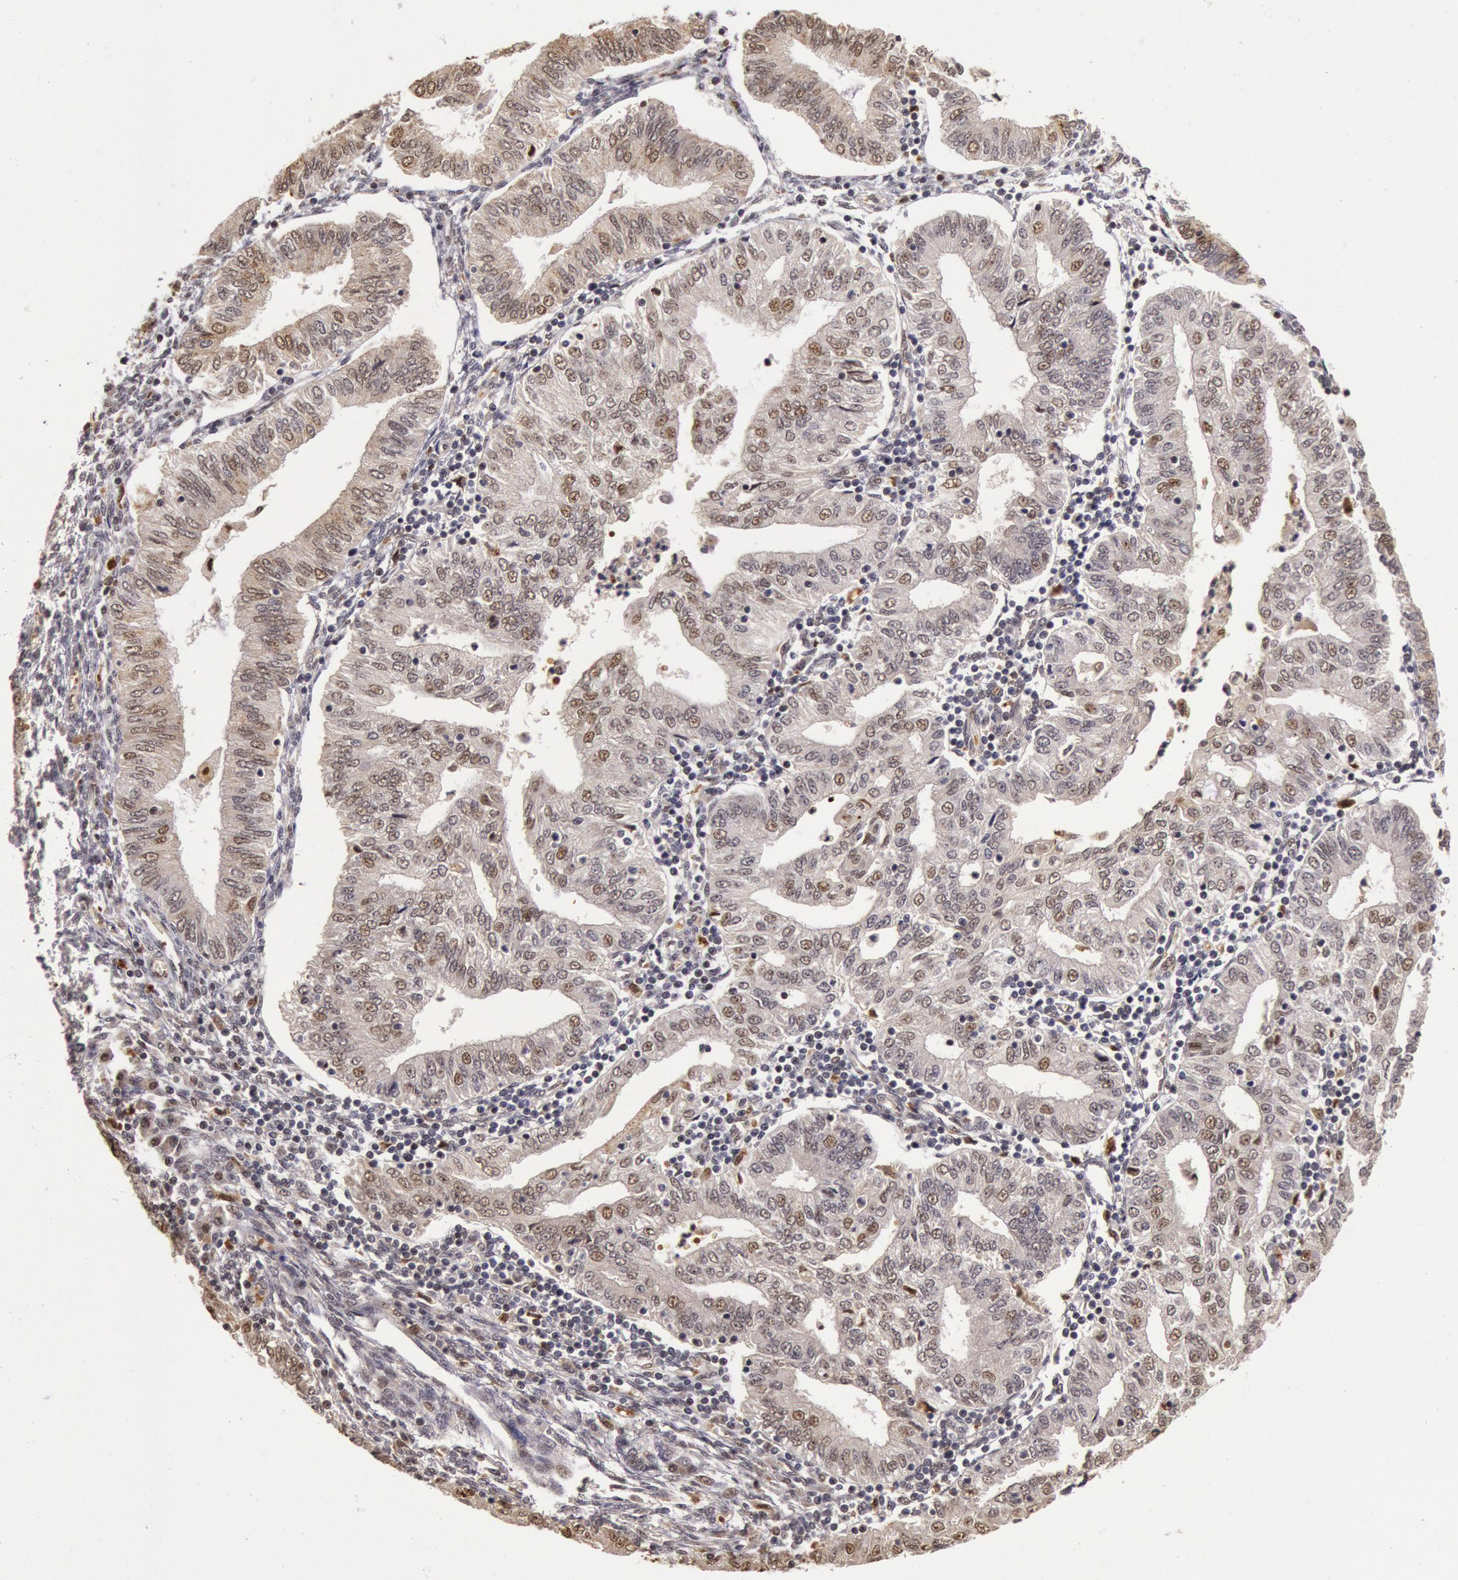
{"staining": {"intensity": "weak", "quantity": "25%-75%", "location": "nuclear"}, "tissue": "endometrial cancer", "cell_type": "Tumor cells", "image_type": "cancer", "snomed": [{"axis": "morphology", "description": "Adenocarcinoma, NOS"}, {"axis": "topography", "description": "Endometrium"}], "caption": "A high-resolution histopathology image shows immunohistochemistry staining of endometrial cancer, which reveals weak nuclear expression in about 25%-75% of tumor cells.", "gene": "LIG4", "patient": {"sex": "female", "age": 51}}